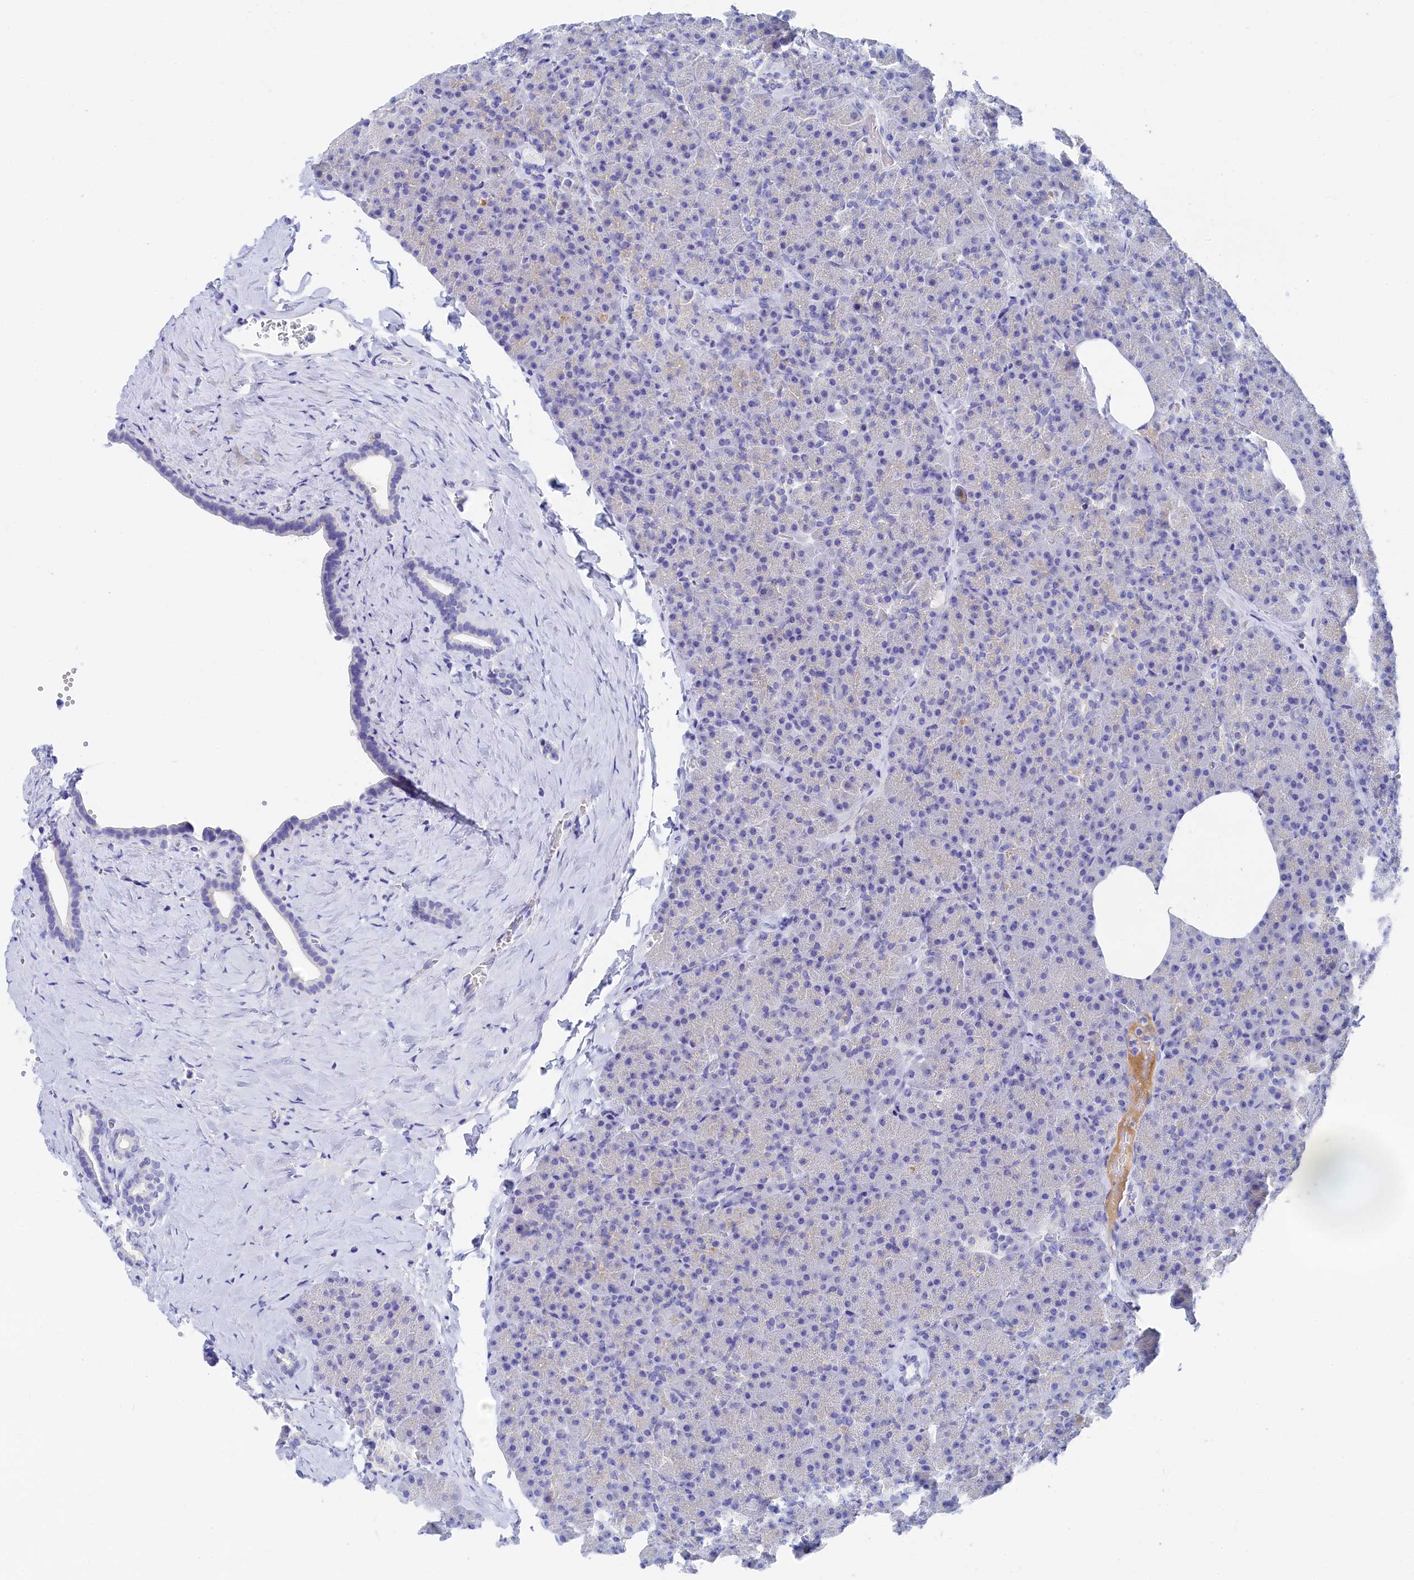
{"staining": {"intensity": "negative", "quantity": "none", "location": "none"}, "tissue": "pancreas", "cell_type": "Exocrine glandular cells", "image_type": "normal", "snomed": [{"axis": "morphology", "description": "Normal tissue, NOS"}, {"axis": "morphology", "description": "Carcinoid, malignant, NOS"}, {"axis": "topography", "description": "Pancreas"}], "caption": "IHC histopathology image of normal pancreas: human pancreas stained with DAB exhibits no significant protein expression in exocrine glandular cells.", "gene": "TRIM10", "patient": {"sex": "female", "age": 35}}